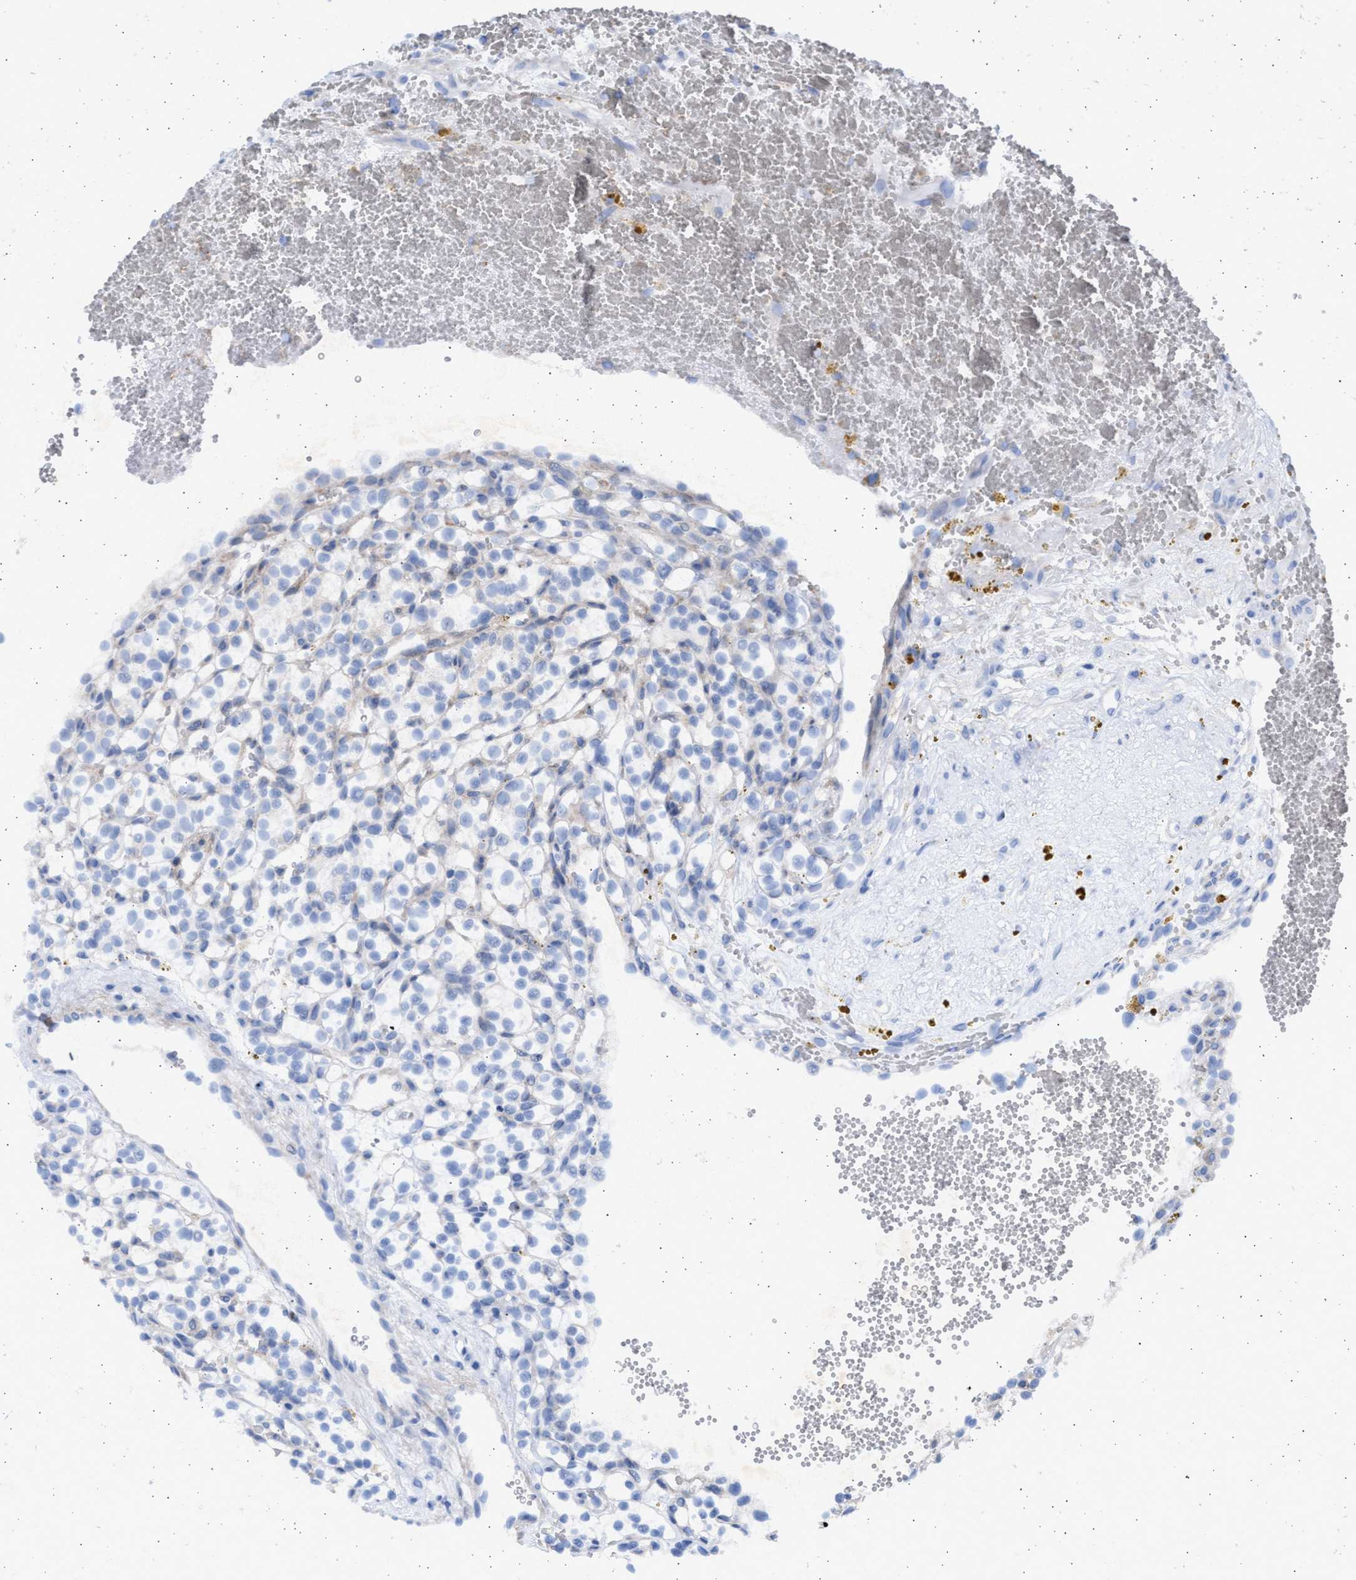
{"staining": {"intensity": "negative", "quantity": "none", "location": "none"}, "tissue": "renal cancer", "cell_type": "Tumor cells", "image_type": "cancer", "snomed": [{"axis": "morphology", "description": "Adenocarcinoma, NOS"}, {"axis": "topography", "description": "Kidney"}], "caption": "Renal adenocarcinoma was stained to show a protein in brown. There is no significant expression in tumor cells.", "gene": "NBR1", "patient": {"sex": "female", "age": 57}}